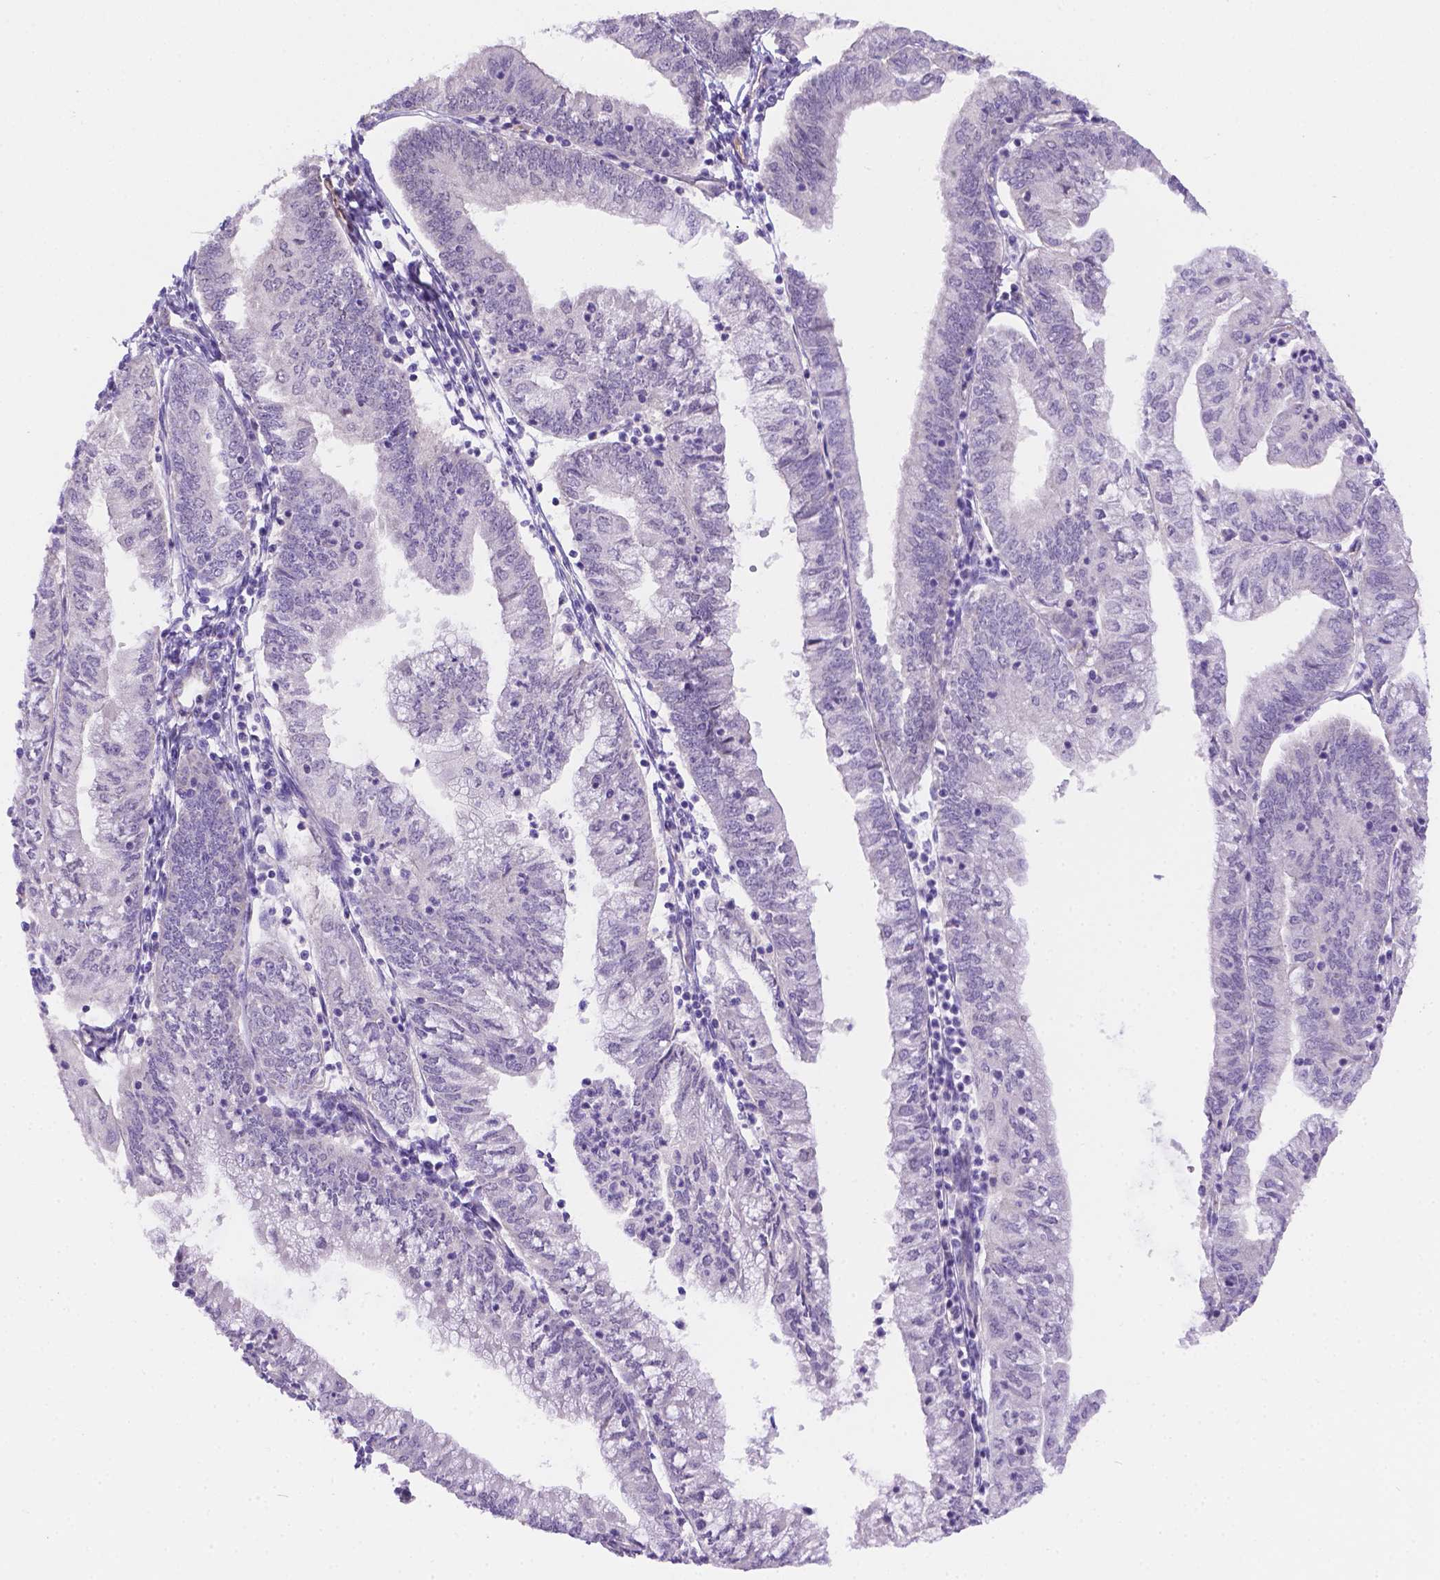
{"staining": {"intensity": "negative", "quantity": "none", "location": "none"}, "tissue": "endometrial cancer", "cell_type": "Tumor cells", "image_type": "cancer", "snomed": [{"axis": "morphology", "description": "Adenocarcinoma, NOS"}, {"axis": "topography", "description": "Endometrium"}], "caption": "This is a image of immunohistochemistry (IHC) staining of endometrial adenocarcinoma, which shows no staining in tumor cells.", "gene": "NXPE2", "patient": {"sex": "female", "age": 55}}